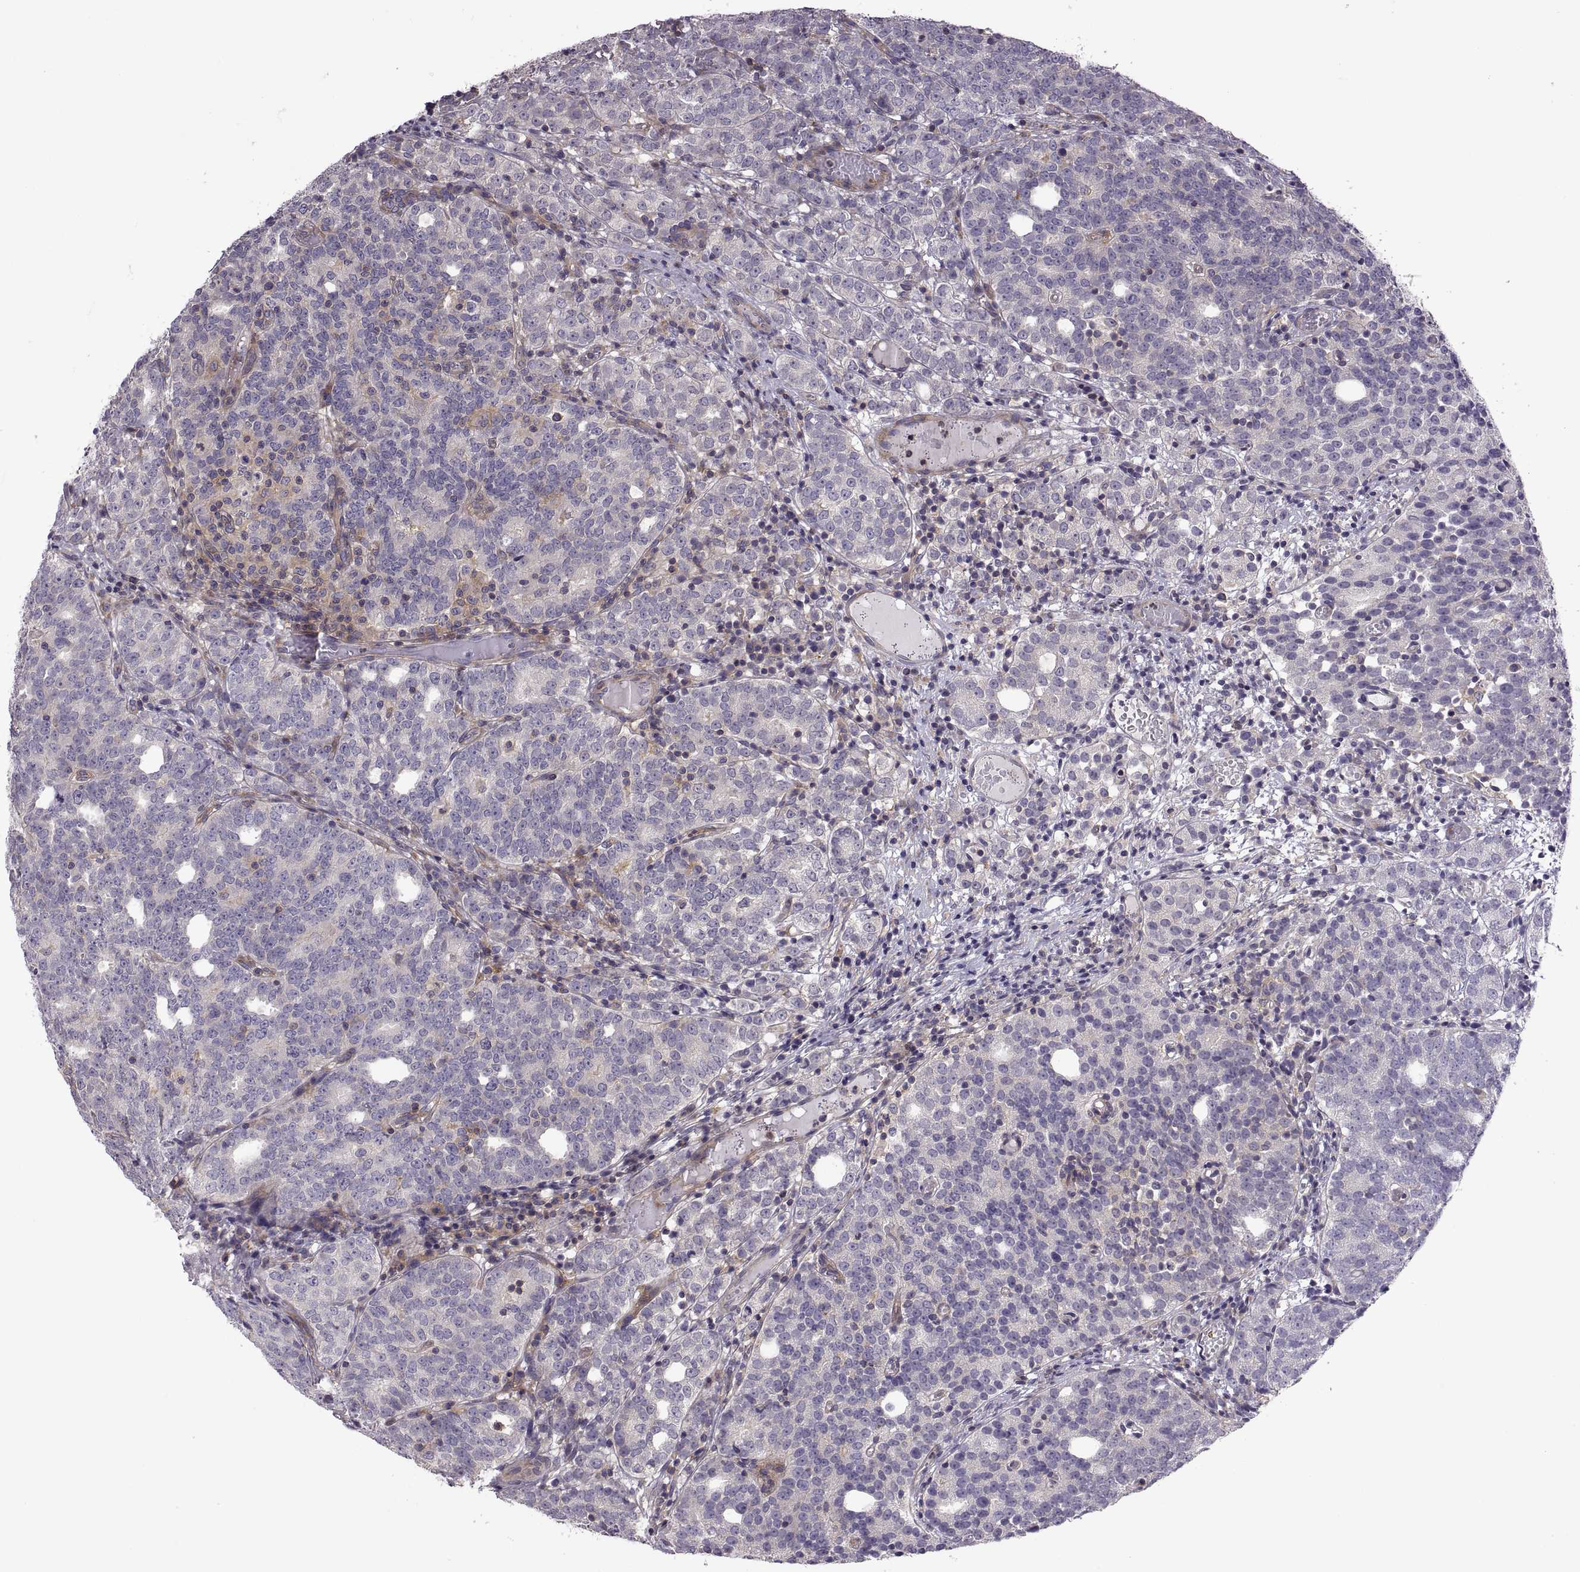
{"staining": {"intensity": "negative", "quantity": "none", "location": "none"}, "tissue": "prostate cancer", "cell_type": "Tumor cells", "image_type": "cancer", "snomed": [{"axis": "morphology", "description": "Adenocarcinoma, High grade"}, {"axis": "topography", "description": "Prostate"}], "caption": "Immunohistochemistry image of neoplastic tissue: human prostate cancer (adenocarcinoma (high-grade)) stained with DAB (3,3'-diaminobenzidine) demonstrates no significant protein expression in tumor cells. (DAB (3,3'-diaminobenzidine) immunohistochemistry (IHC) visualized using brightfield microscopy, high magnification).", "gene": "SPATA32", "patient": {"sex": "male", "age": 53}}